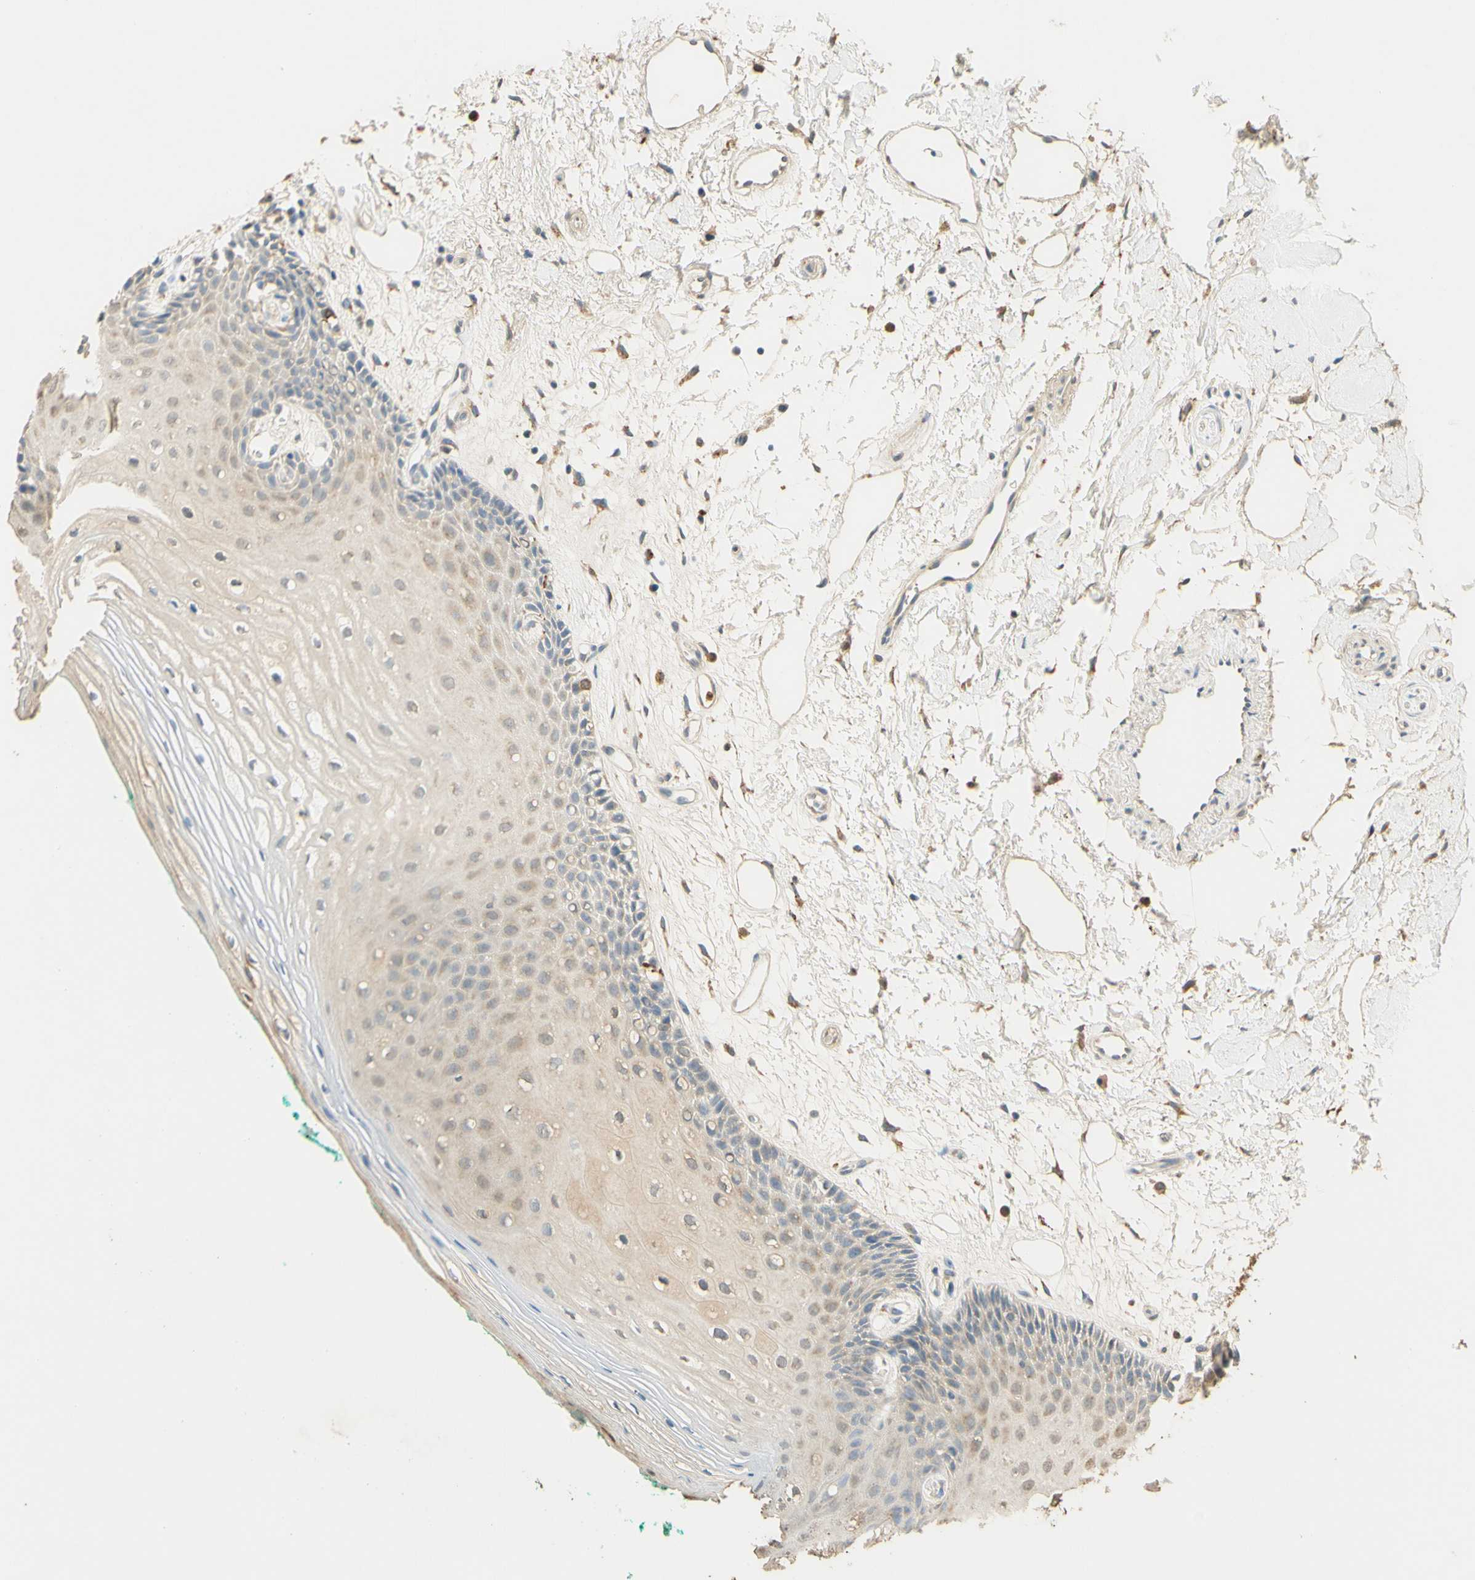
{"staining": {"intensity": "weak", "quantity": ">75%", "location": "cytoplasmic/membranous"}, "tissue": "oral mucosa", "cell_type": "Squamous epithelial cells", "image_type": "normal", "snomed": [{"axis": "morphology", "description": "Normal tissue, NOS"}, {"axis": "topography", "description": "Skeletal muscle"}, {"axis": "topography", "description": "Oral tissue"}, {"axis": "topography", "description": "Peripheral nerve tissue"}], "caption": "Brown immunohistochemical staining in normal oral mucosa demonstrates weak cytoplasmic/membranous expression in approximately >75% of squamous epithelial cells.", "gene": "ENTREP2", "patient": {"sex": "female", "age": 84}}